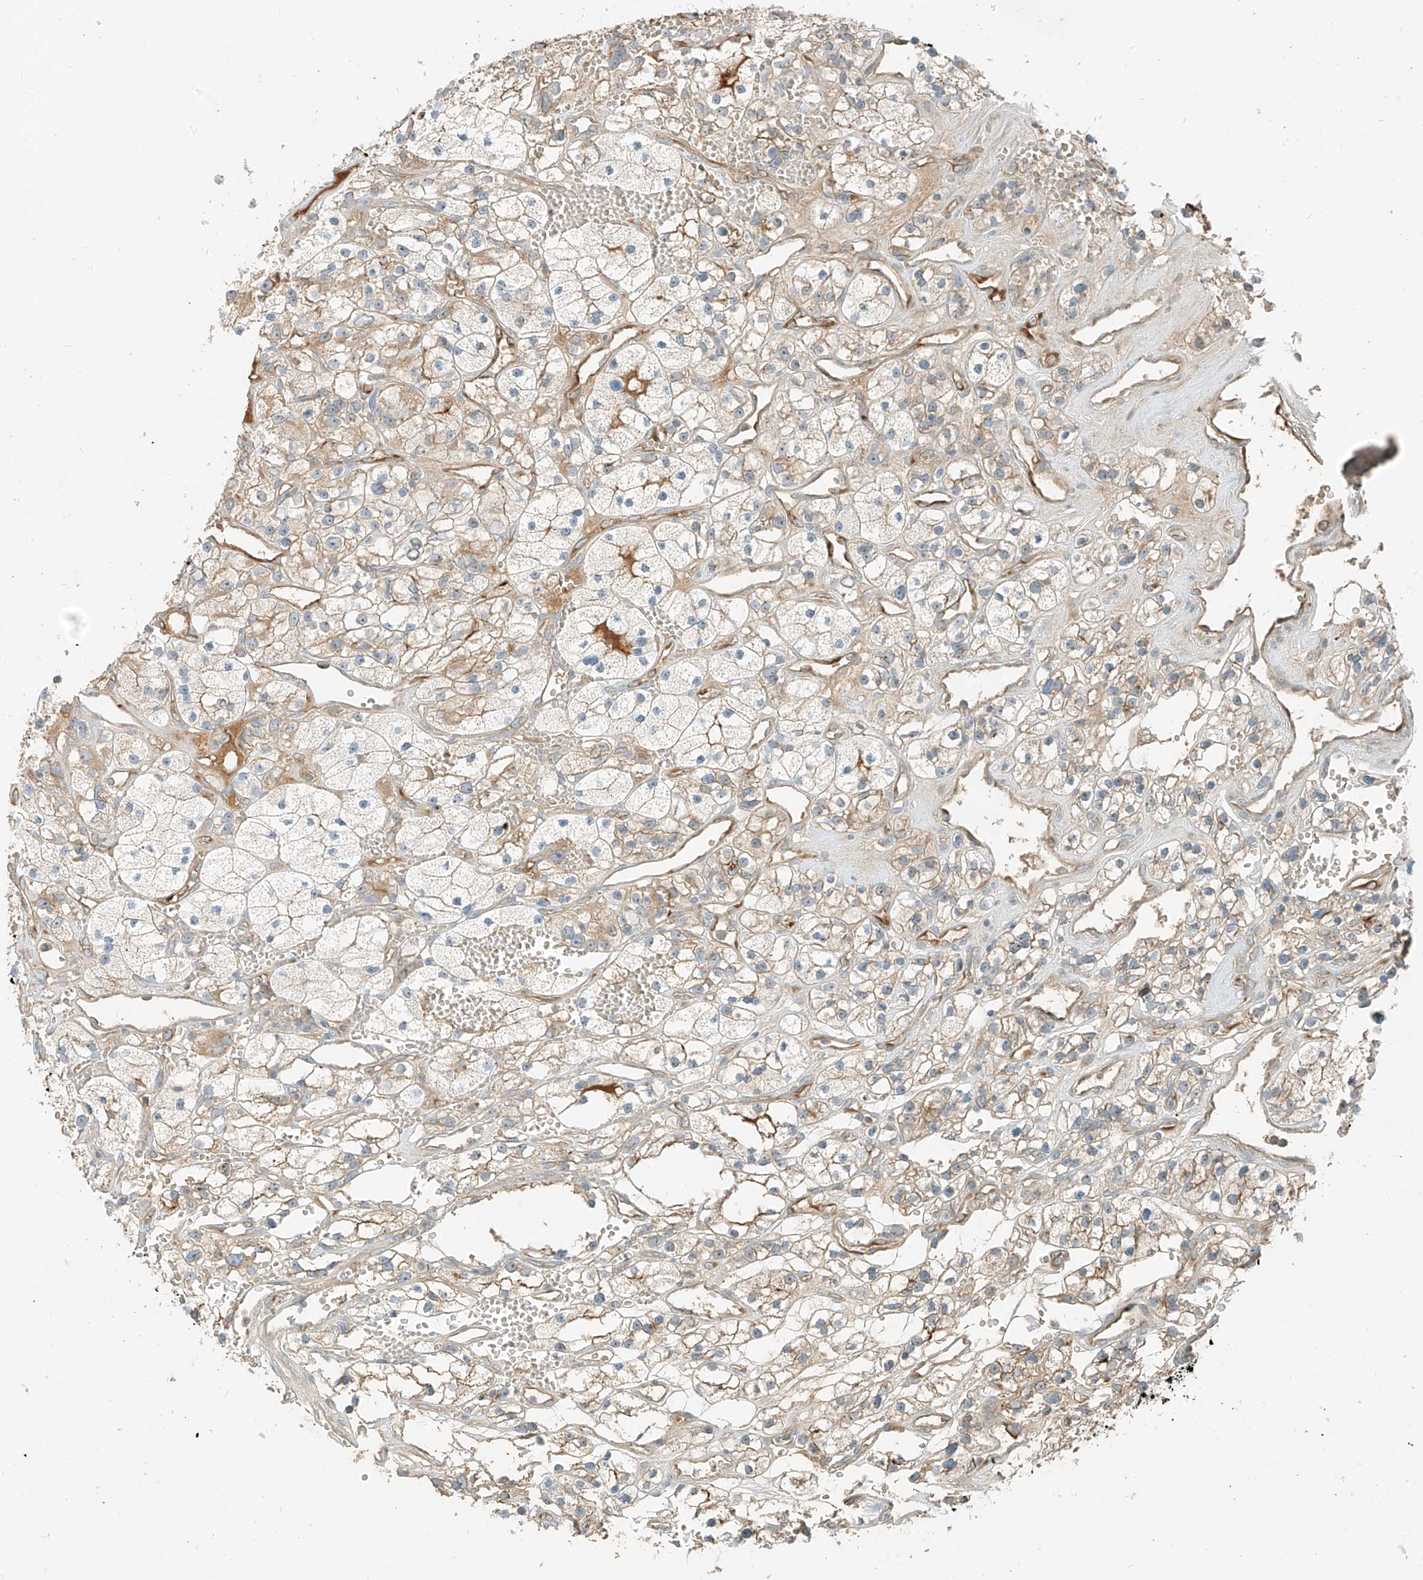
{"staining": {"intensity": "moderate", "quantity": "<25%", "location": "cytoplasmic/membranous"}, "tissue": "renal cancer", "cell_type": "Tumor cells", "image_type": "cancer", "snomed": [{"axis": "morphology", "description": "Adenocarcinoma, NOS"}, {"axis": "topography", "description": "Kidney"}], "caption": "Tumor cells demonstrate low levels of moderate cytoplasmic/membranous staining in about <25% of cells in human renal adenocarcinoma.", "gene": "FSTL1", "patient": {"sex": "female", "age": 57}}